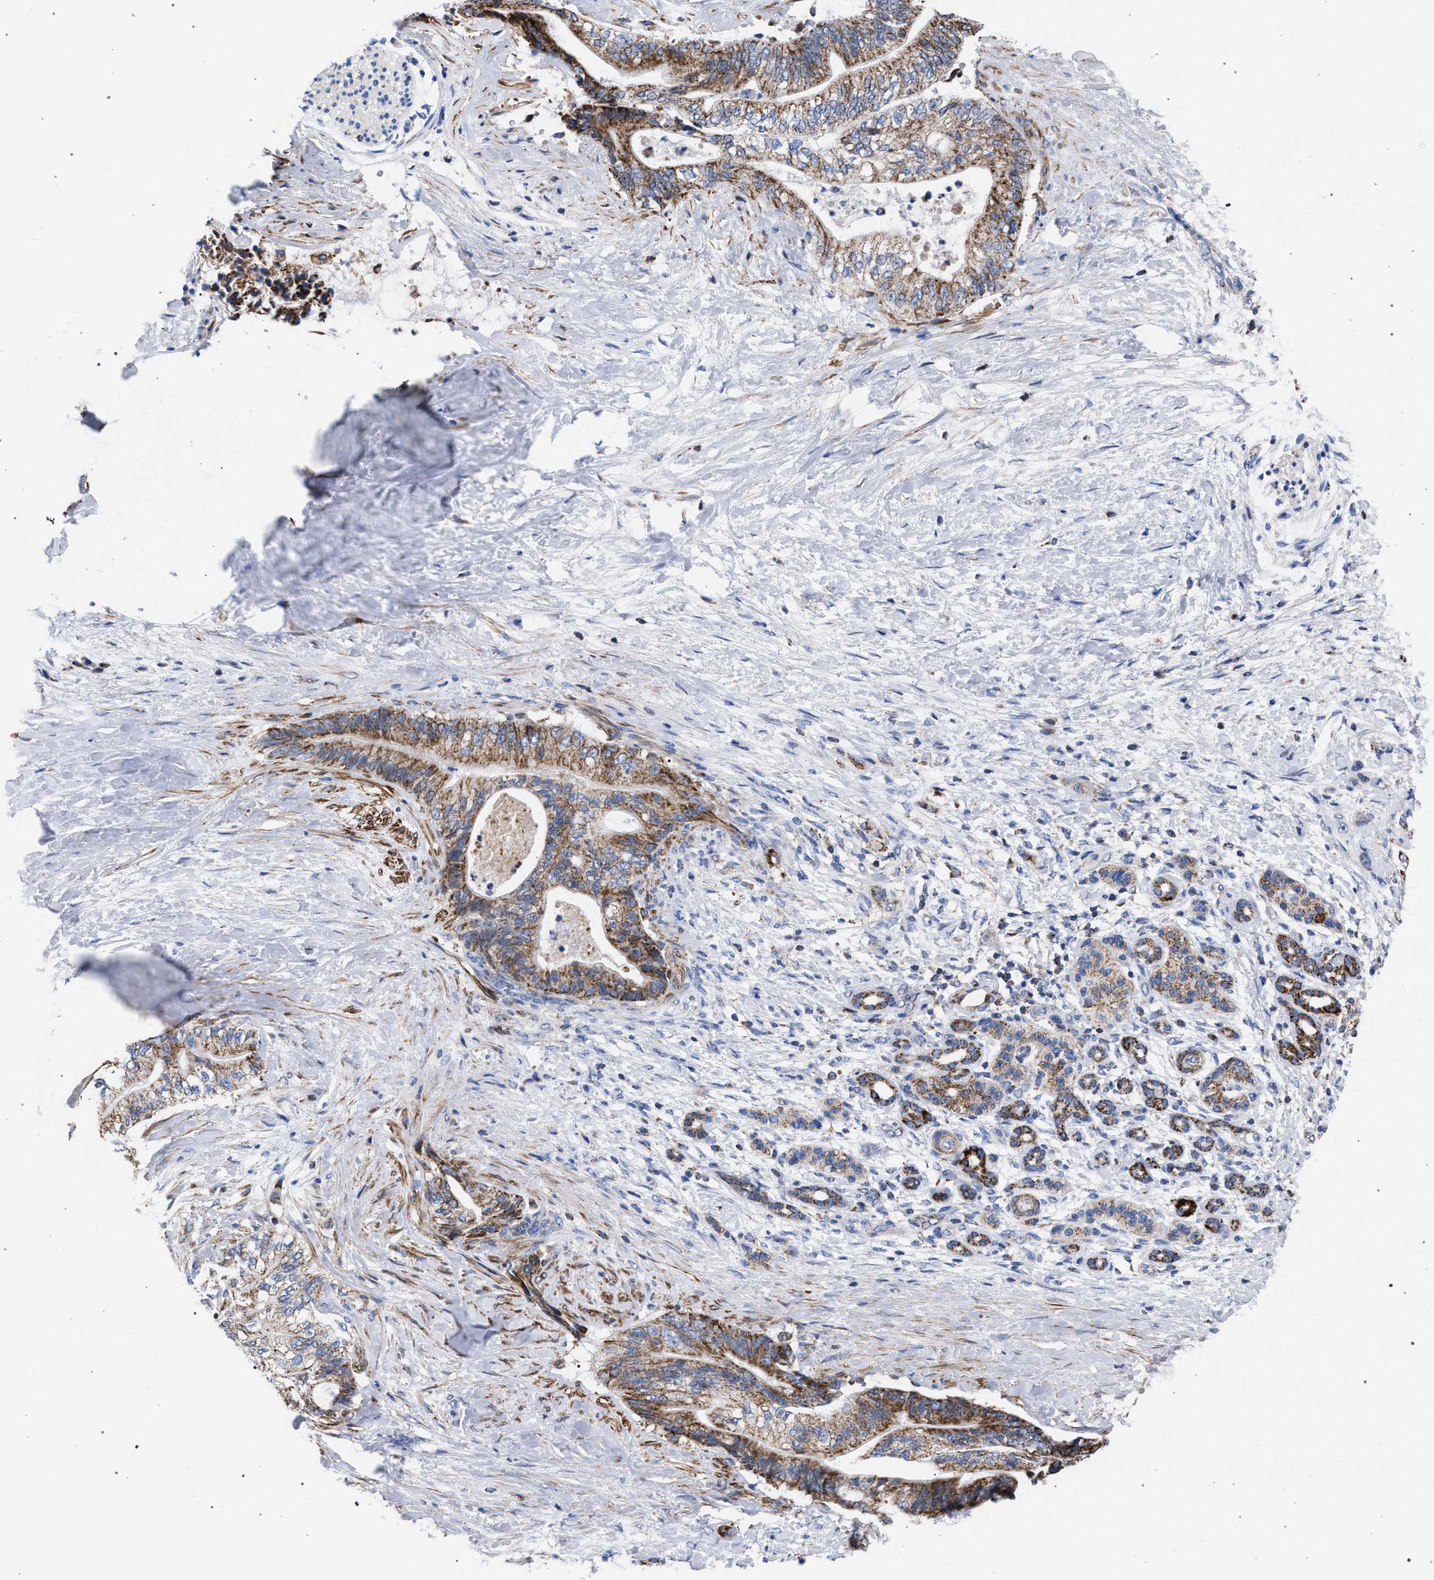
{"staining": {"intensity": "moderate", "quantity": ">75%", "location": "cytoplasmic/membranous"}, "tissue": "pancreatic cancer", "cell_type": "Tumor cells", "image_type": "cancer", "snomed": [{"axis": "morphology", "description": "Adenocarcinoma, NOS"}, {"axis": "topography", "description": "Pancreas"}], "caption": "Tumor cells show medium levels of moderate cytoplasmic/membranous positivity in approximately >75% of cells in human pancreatic adenocarcinoma.", "gene": "ACADS", "patient": {"sex": "male", "age": 59}}